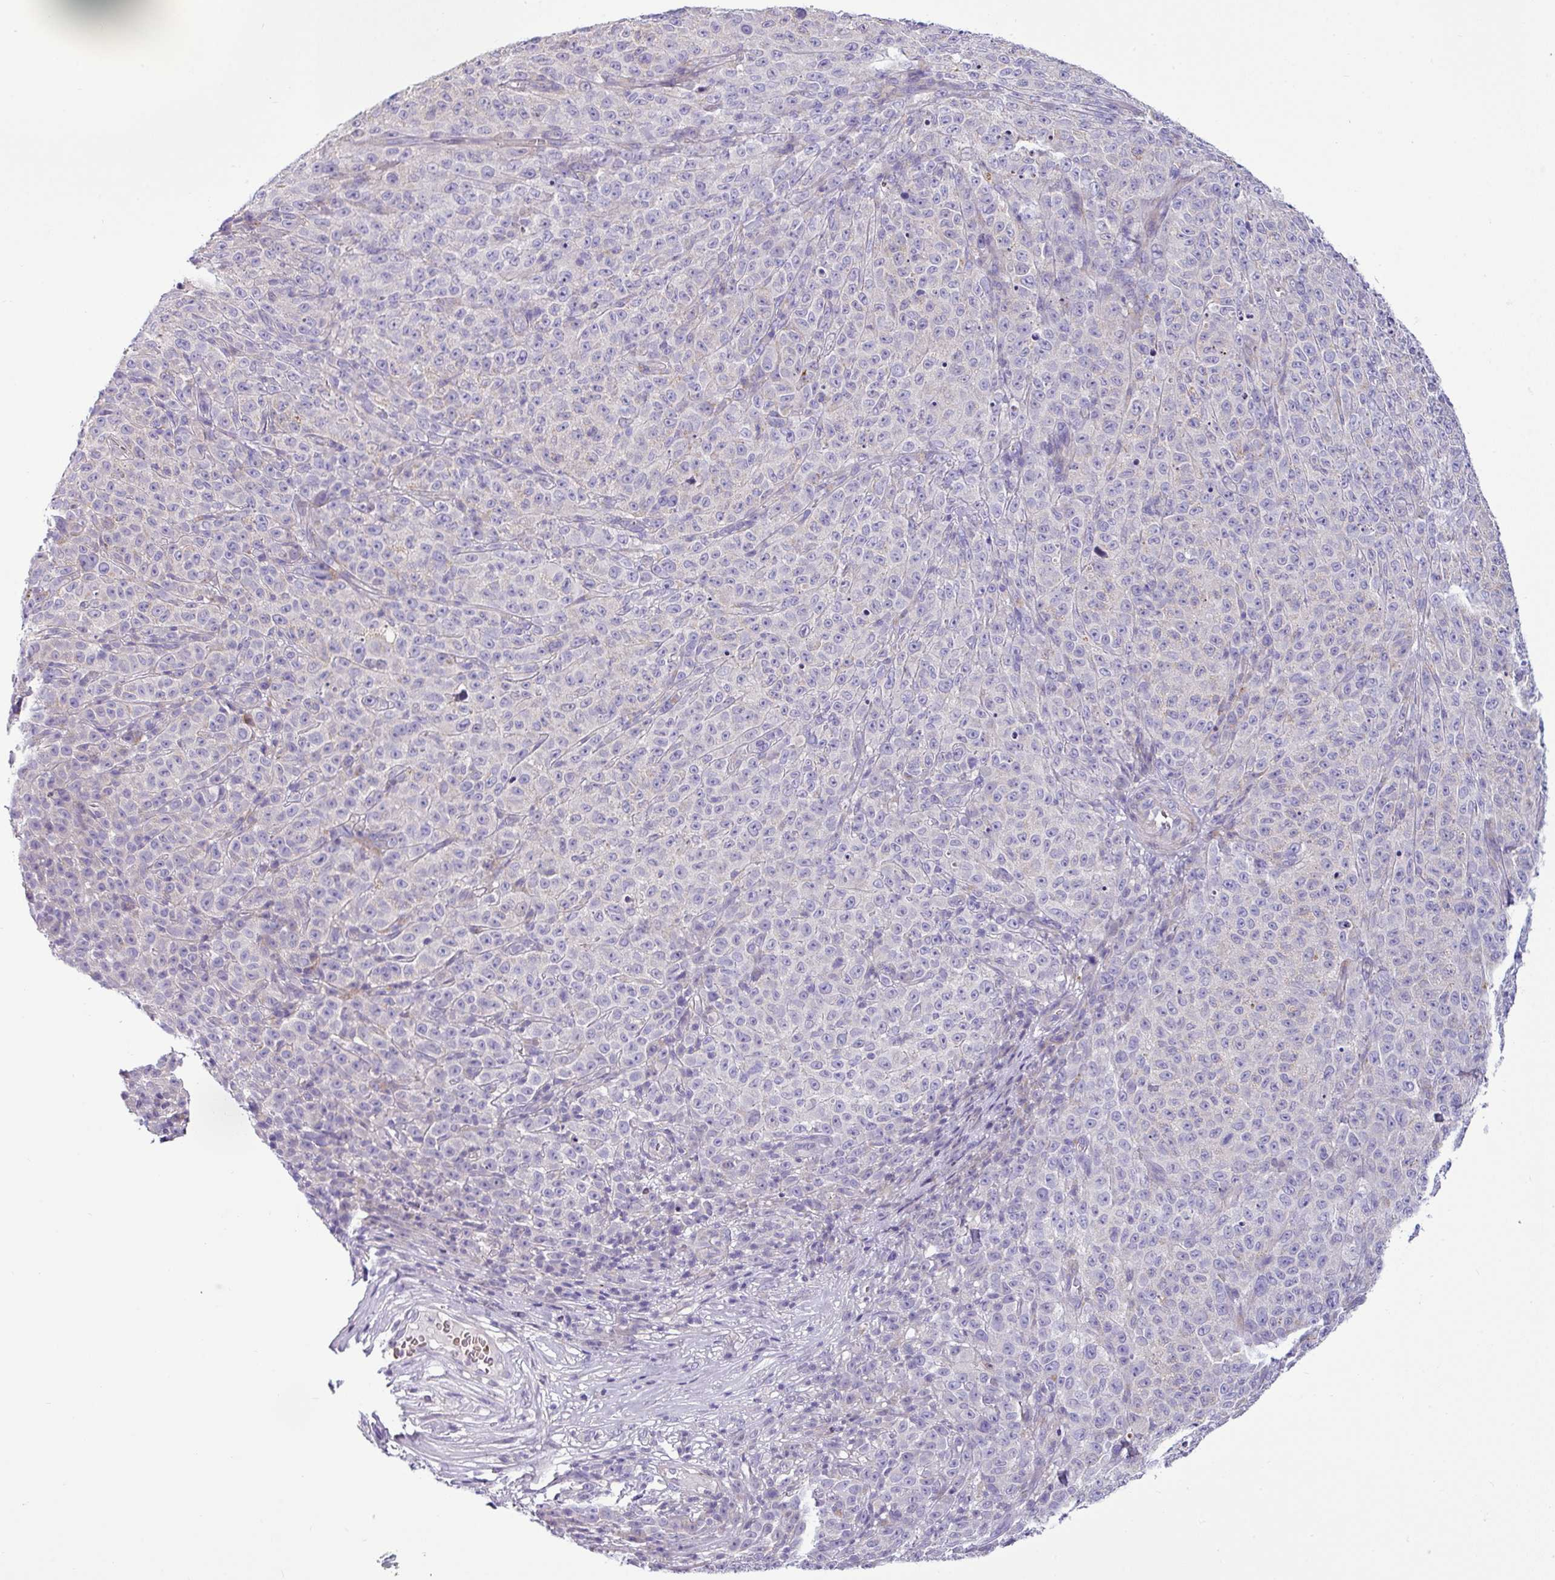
{"staining": {"intensity": "negative", "quantity": "none", "location": "none"}, "tissue": "melanoma", "cell_type": "Tumor cells", "image_type": "cancer", "snomed": [{"axis": "morphology", "description": "Malignant melanoma, NOS"}, {"axis": "topography", "description": "Skin"}], "caption": "High magnification brightfield microscopy of melanoma stained with DAB (brown) and counterstained with hematoxylin (blue): tumor cells show no significant staining.", "gene": "ACAP3", "patient": {"sex": "female", "age": 82}}